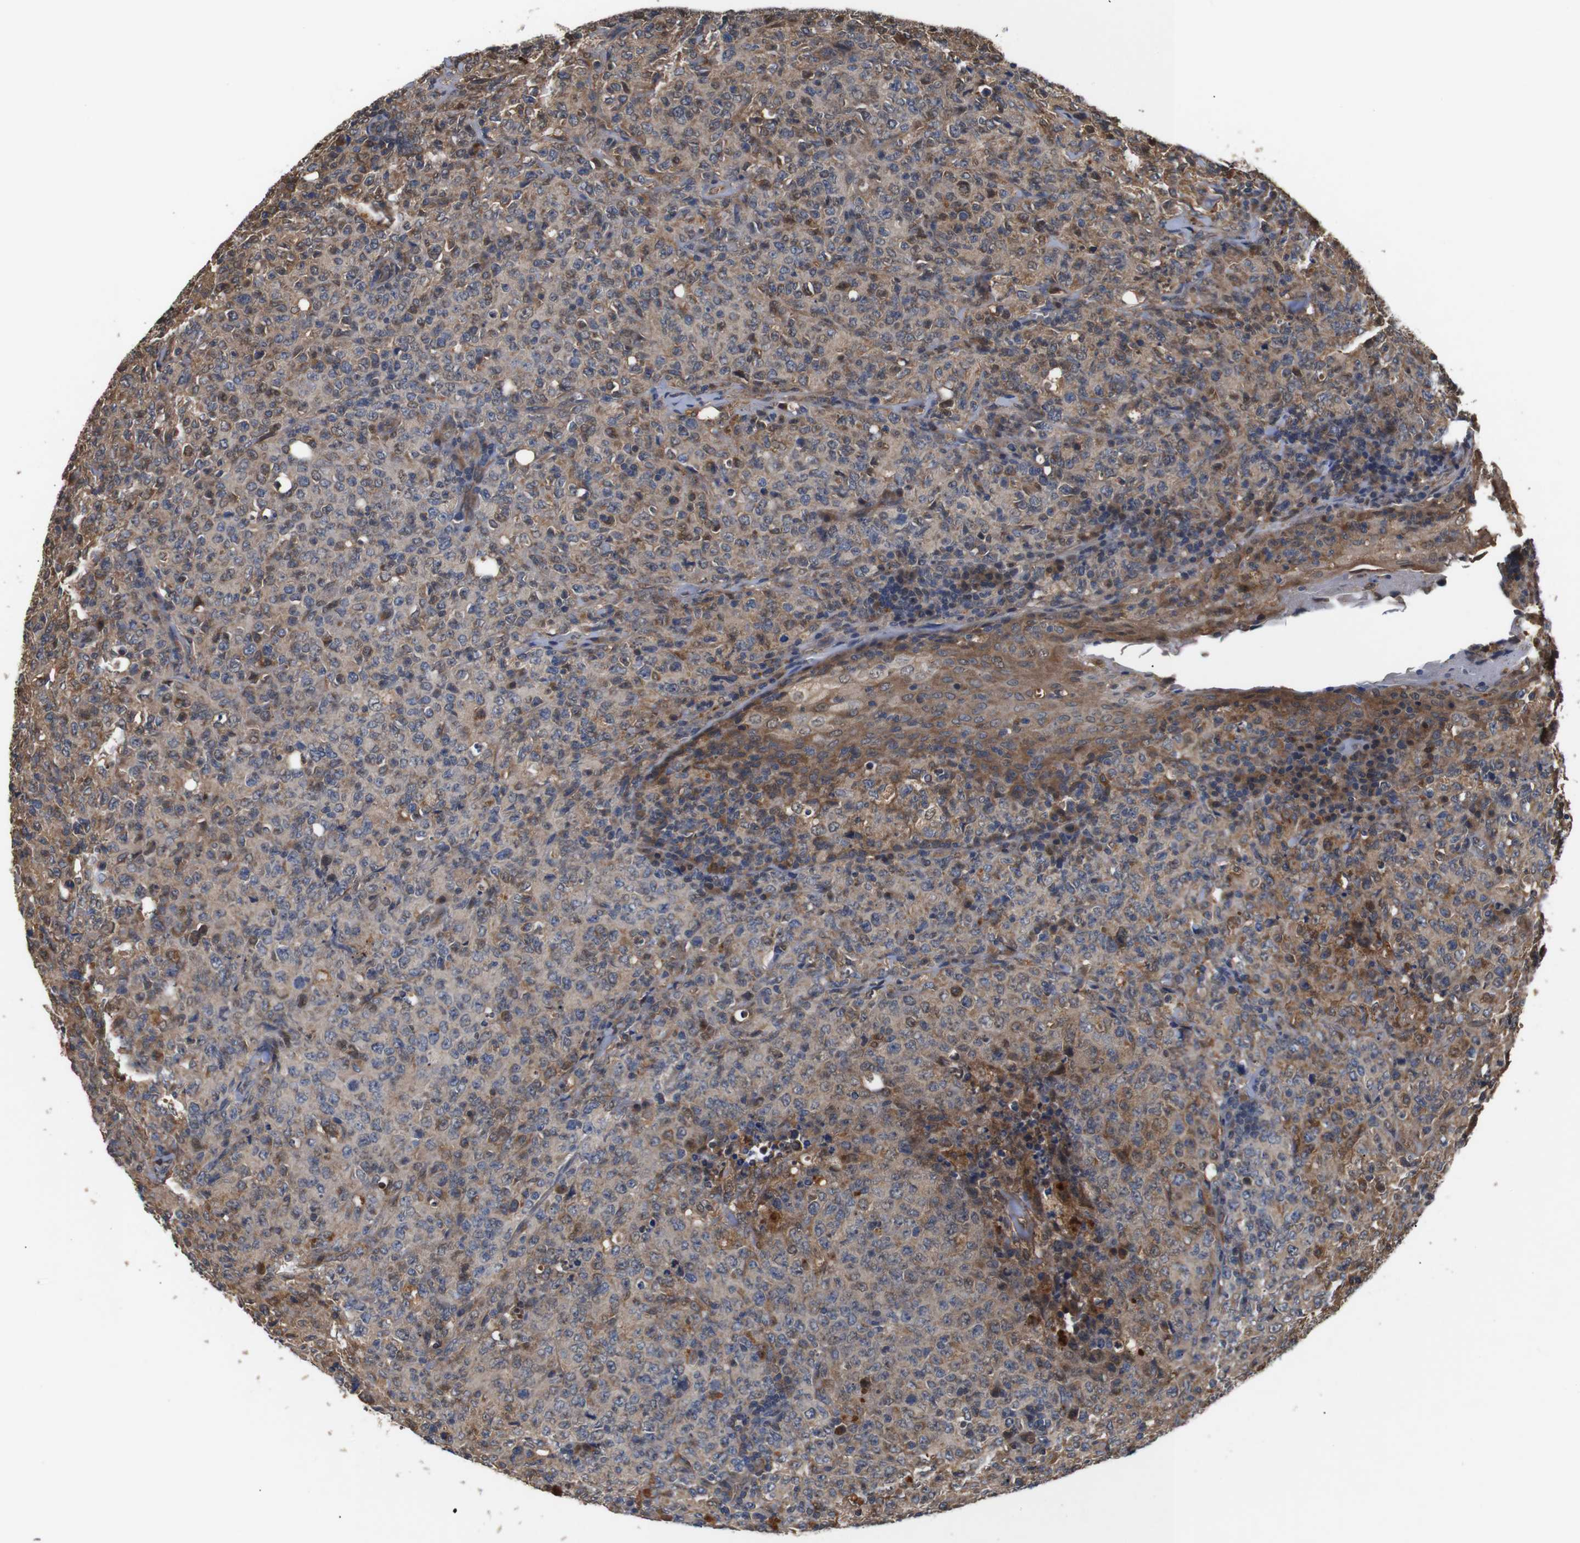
{"staining": {"intensity": "moderate", "quantity": ">75%", "location": "cytoplasmic/membranous"}, "tissue": "lymphoma", "cell_type": "Tumor cells", "image_type": "cancer", "snomed": [{"axis": "morphology", "description": "Malignant lymphoma, non-Hodgkin's type, High grade"}, {"axis": "topography", "description": "Tonsil"}], "caption": "The image exhibits immunohistochemical staining of high-grade malignant lymphoma, non-Hodgkin's type. There is moderate cytoplasmic/membranous staining is appreciated in approximately >75% of tumor cells. The staining was performed using DAB, with brown indicating positive protein expression. Nuclei are stained blue with hematoxylin.", "gene": "DDR1", "patient": {"sex": "female", "age": 36}}